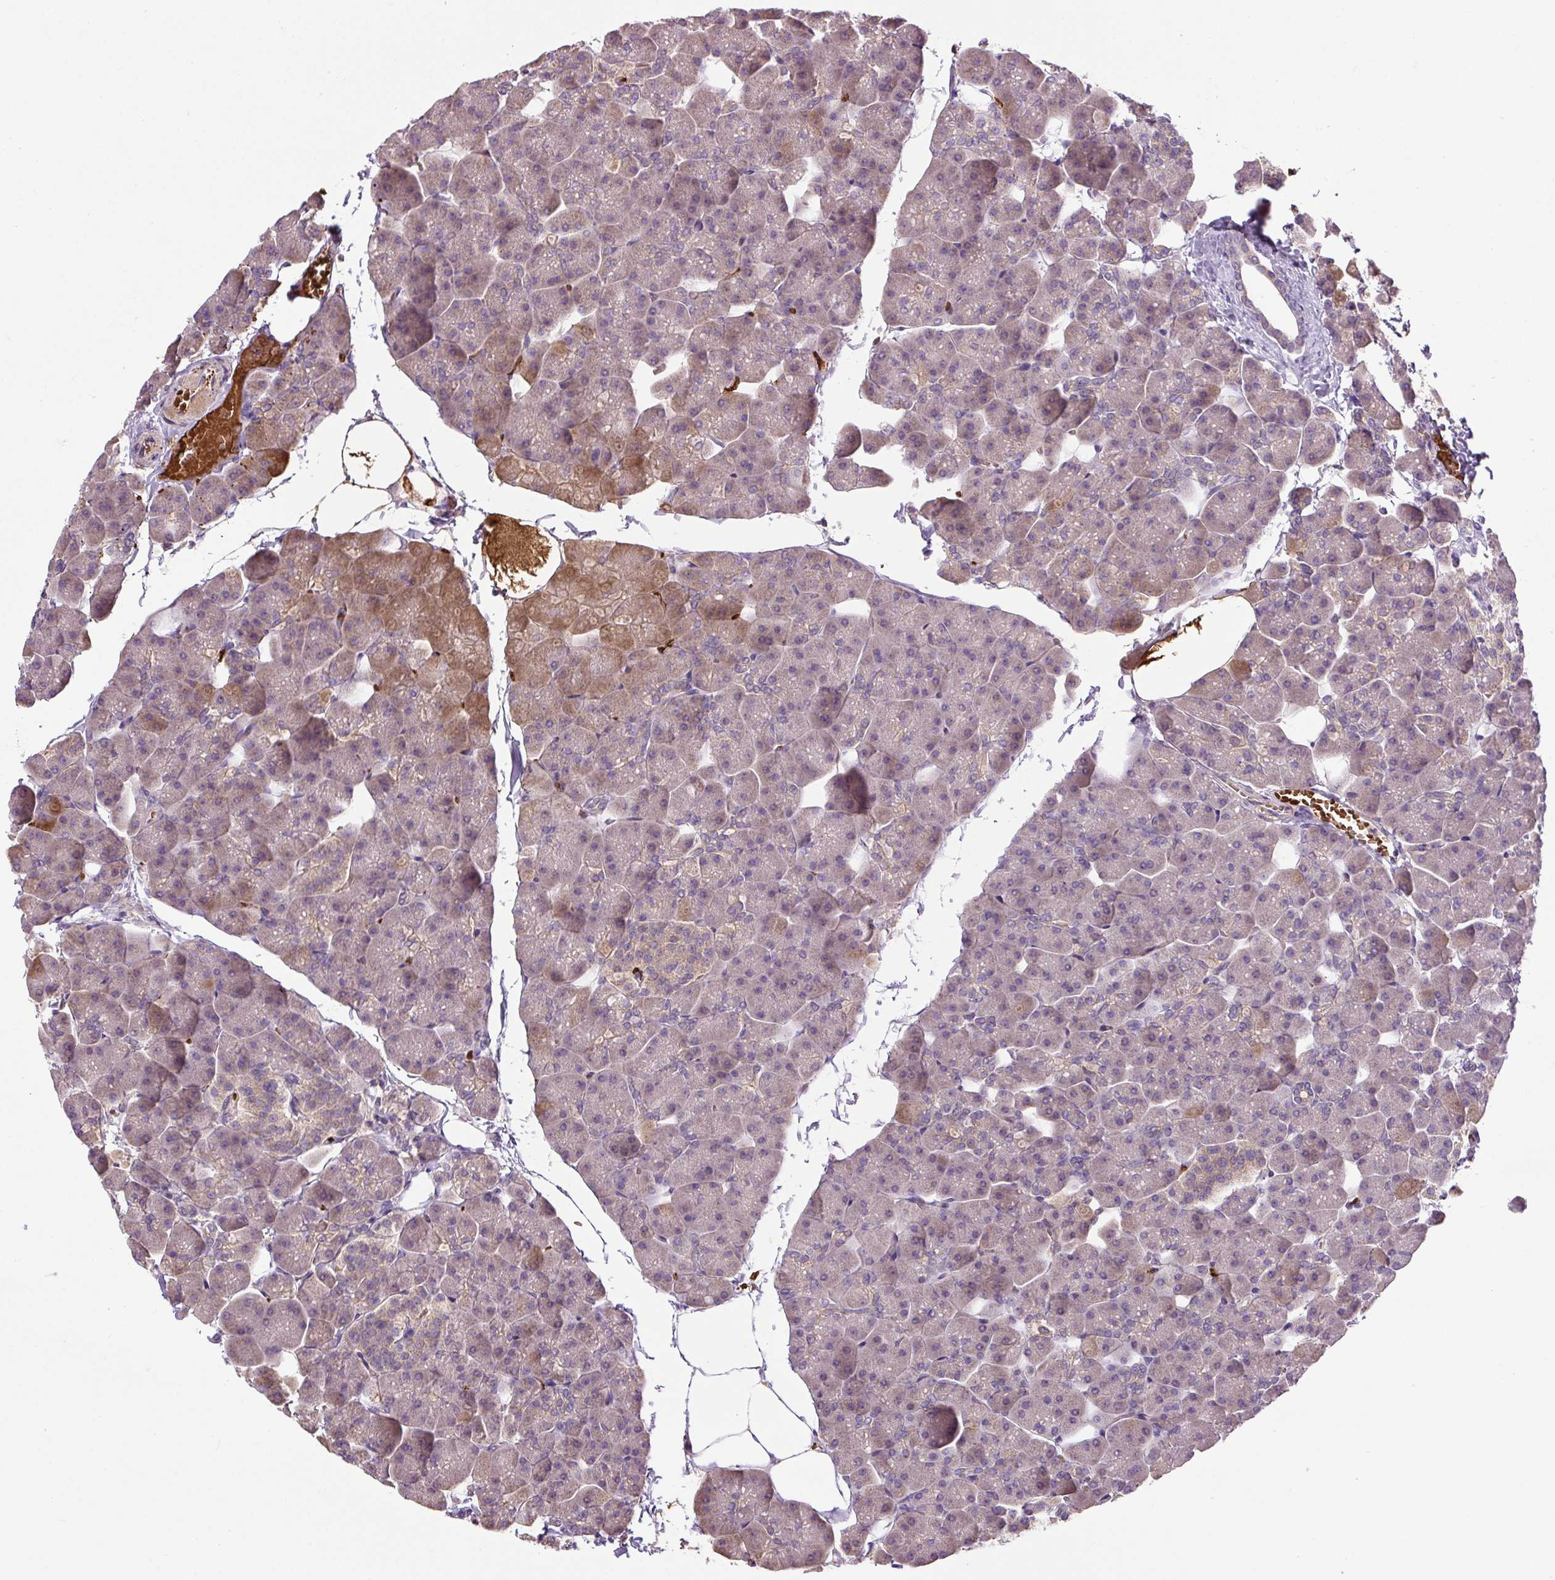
{"staining": {"intensity": "moderate", "quantity": "25%-75%", "location": "cytoplasmic/membranous"}, "tissue": "pancreas", "cell_type": "Exocrine glandular cells", "image_type": "normal", "snomed": [{"axis": "morphology", "description": "Normal tissue, NOS"}, {"axis": "topography", "description": "Pancreas"}], "caption": "A micrograph showing moderate cytoplasmic/membranous positivity in approximately 25%-75% of exocrine glandular cells in unremarkable pancreas, as visualized by brown immunohistochemical staining.", "gene": "CXCL13", "patient": {"sex": "male", "age": 35}}